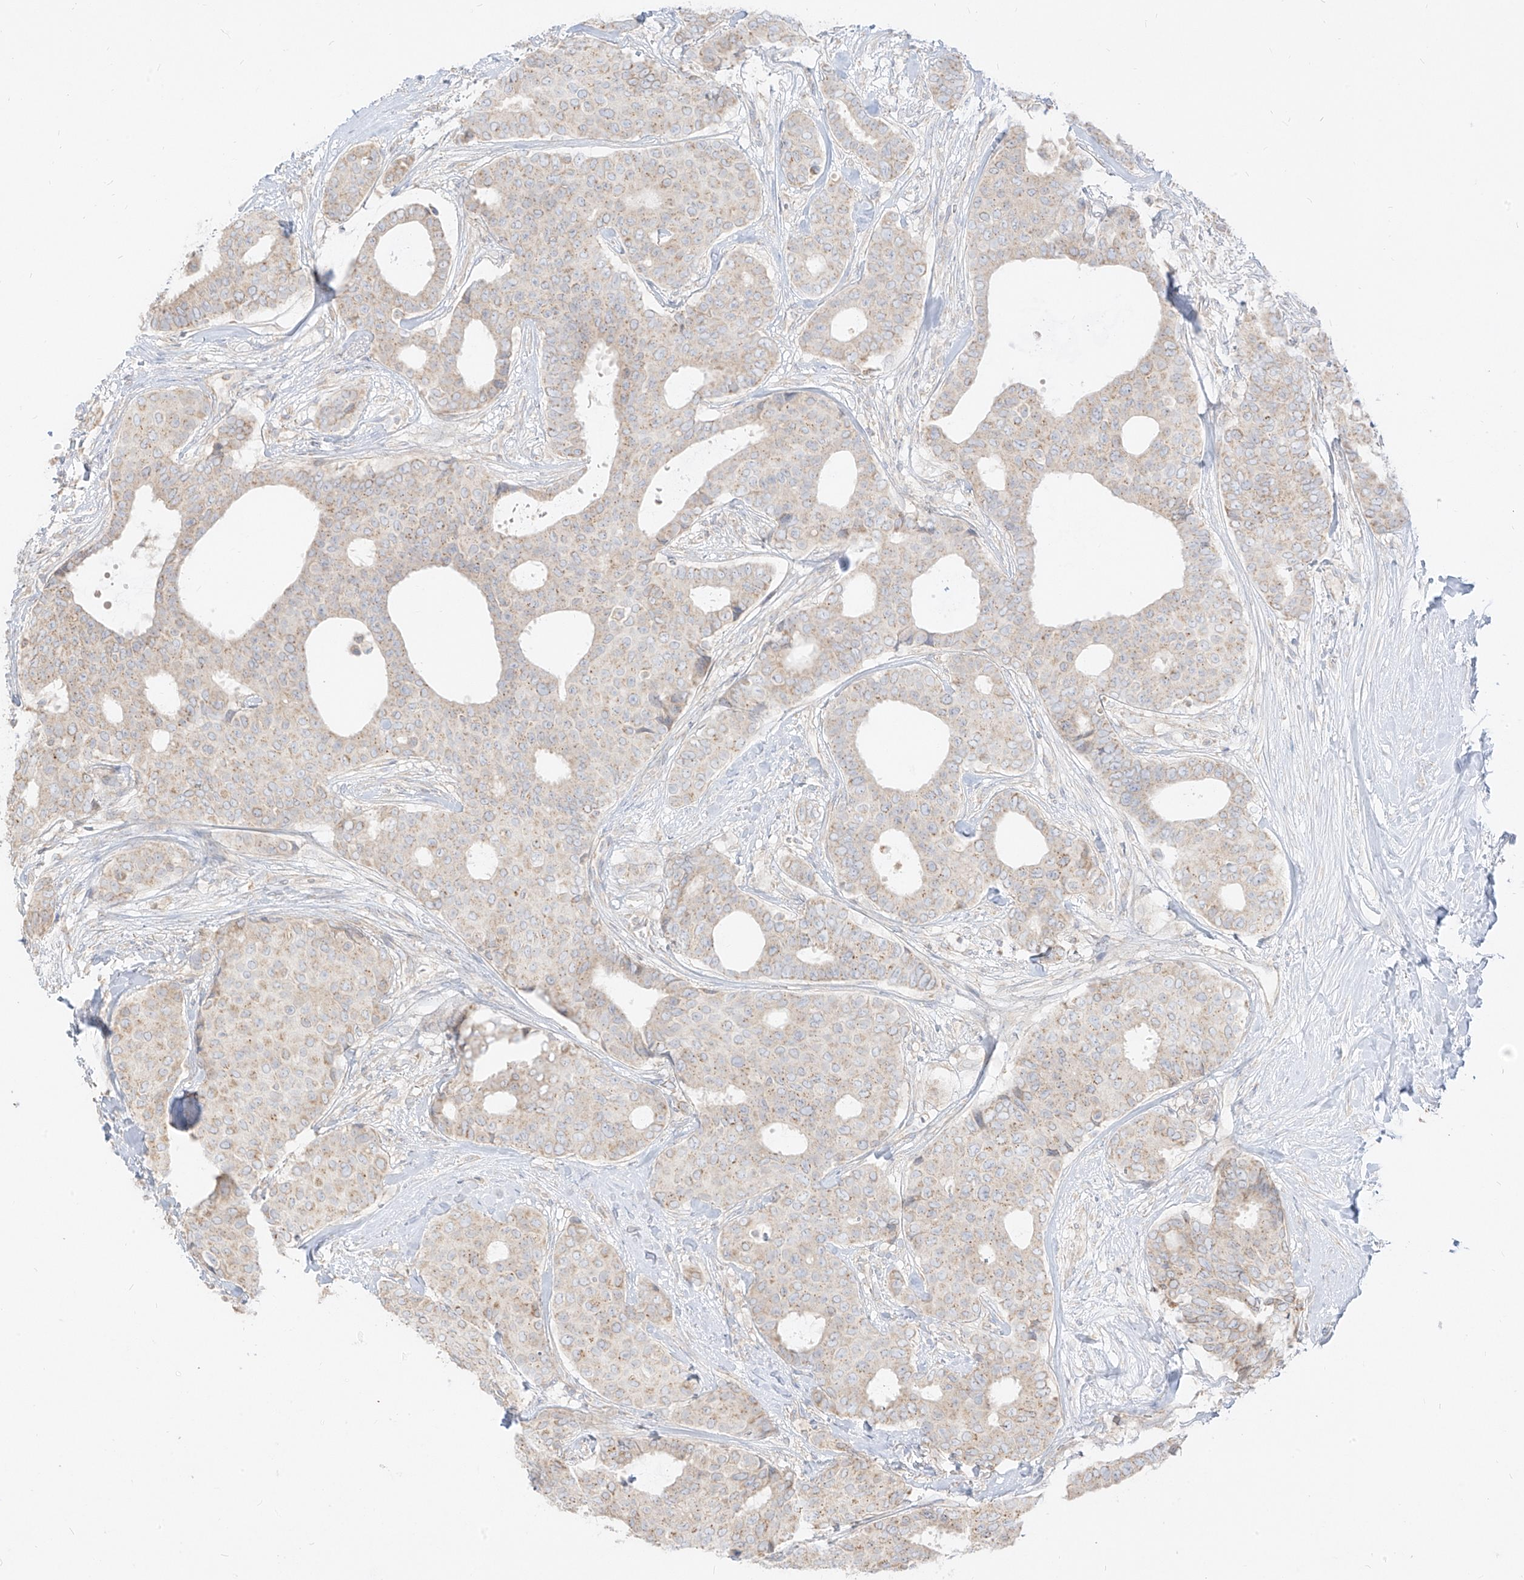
{"staining": {"intensity": "weak", "quantity": "<25%", "location": "cytoplasmic/membranous"}, "tissue": "breast cancer", "cell_type": "Tumor cells", "image_type": "cancer", "snomed": [{"axis": "morphology", "description": "Duct carcinoma"}, {"axis": "topography", "description": "Breast"}], "caption": "The photomicrograph displays no significant expression in tumor cells of breast cancer. (DAB (3,3'-diaminobenzidine) immunohistochemistry visualized using brightfield microscopy, high magnification).", "gene": "ZIM3", "patient": {"sex": "female", "age": 75}}